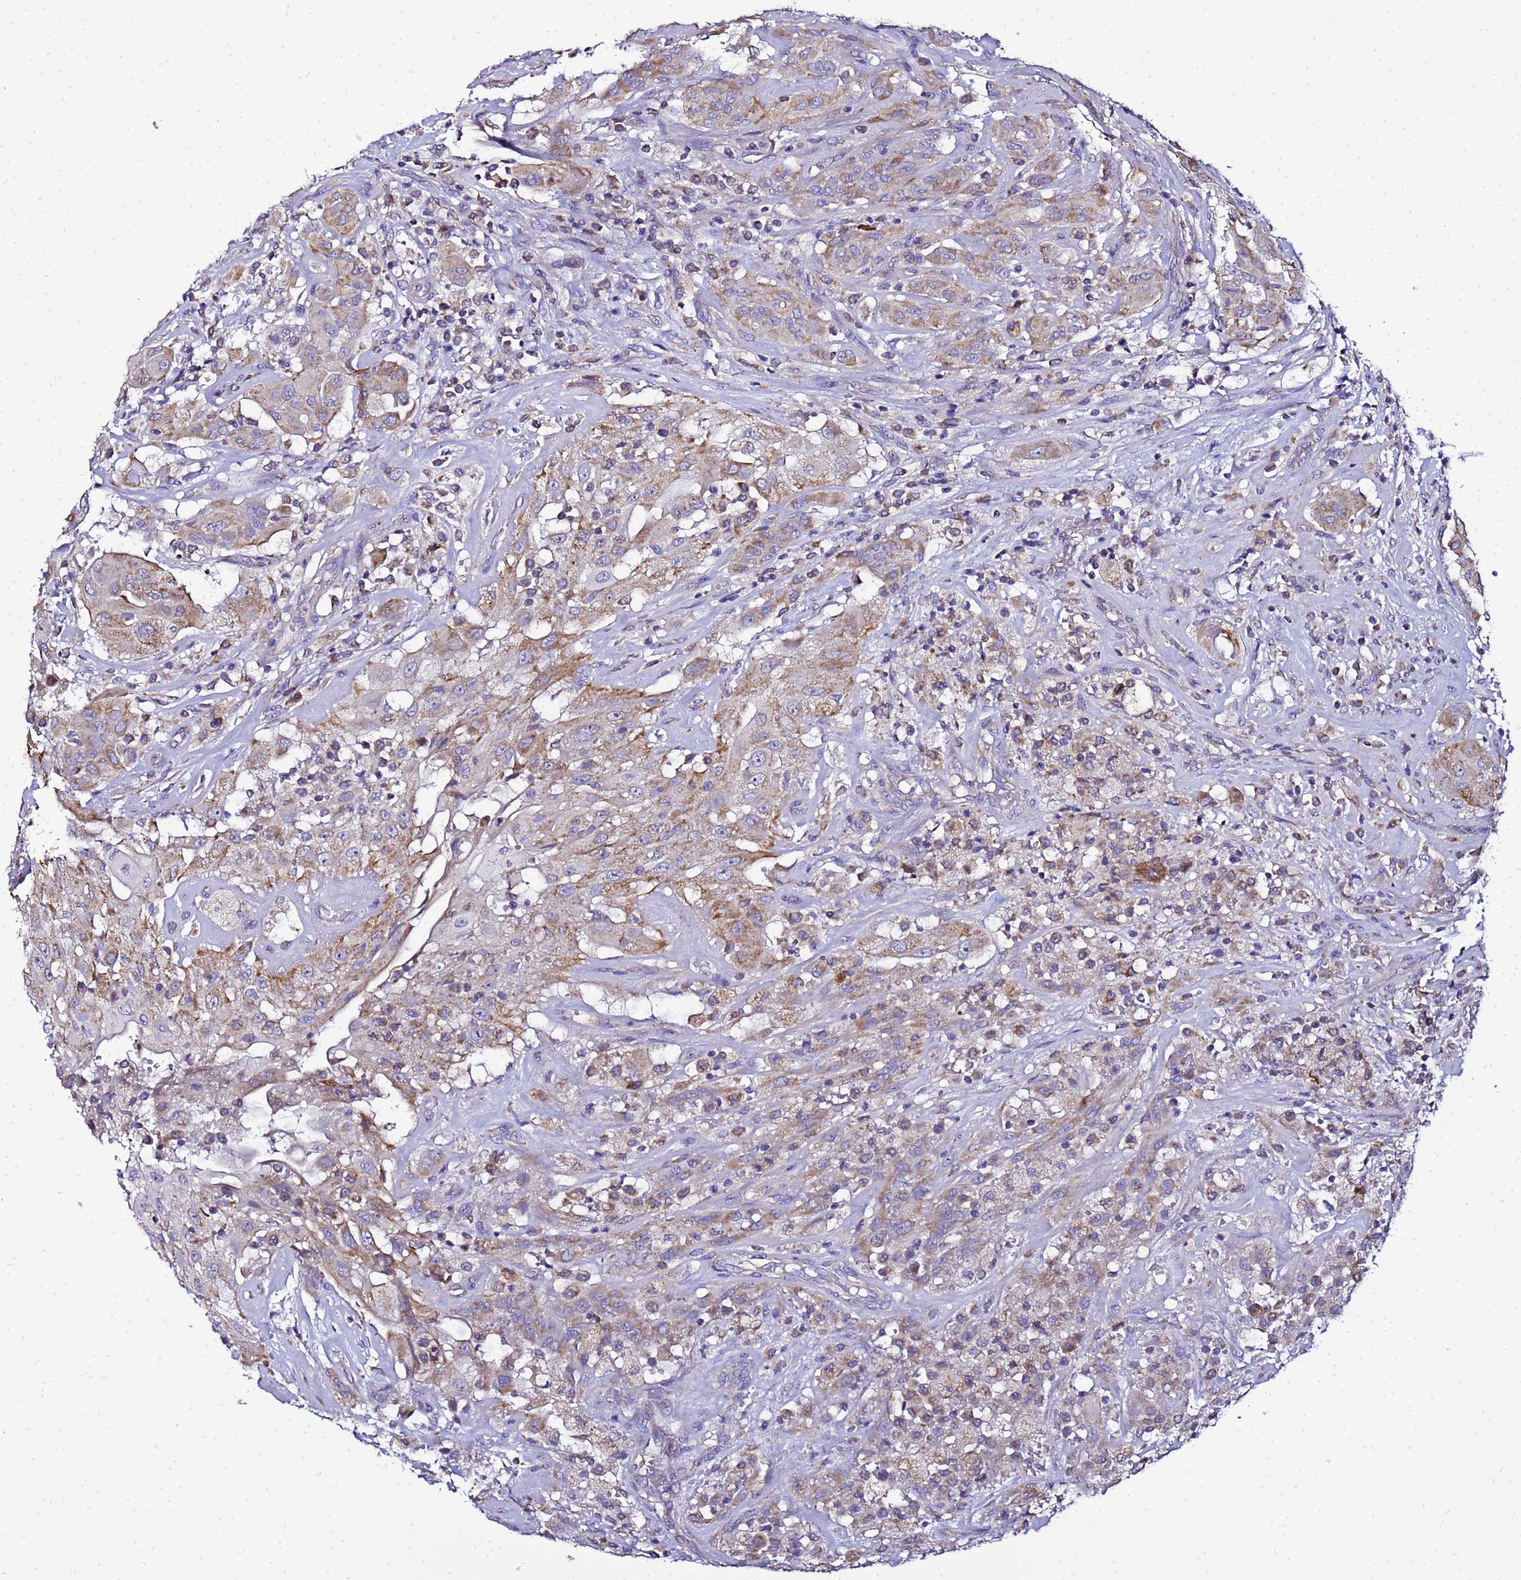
{"staining": {"intensity": "moderate", "quantity": "25%-75%", "location": "cytoplasmic/membranous"}, "tissue": "thyroid cancer", "cell_type": "Tumor cells", "image_type": "cancer", "snomed": [{"axis": "morphology", "description": "Papillary adenocarcinoma, NOS"}, {"axis": "topography", "description": "Thyroid gland"}], "caption": "This is a photomicrograph of IHC staining of papillary adenocarcinoma (thyroid), which shows moderate staining in the cytoplasmic/membranous of tumor cells.", "gene": "HIGD2A", "patient": {"sex": "female", "age": 59}}